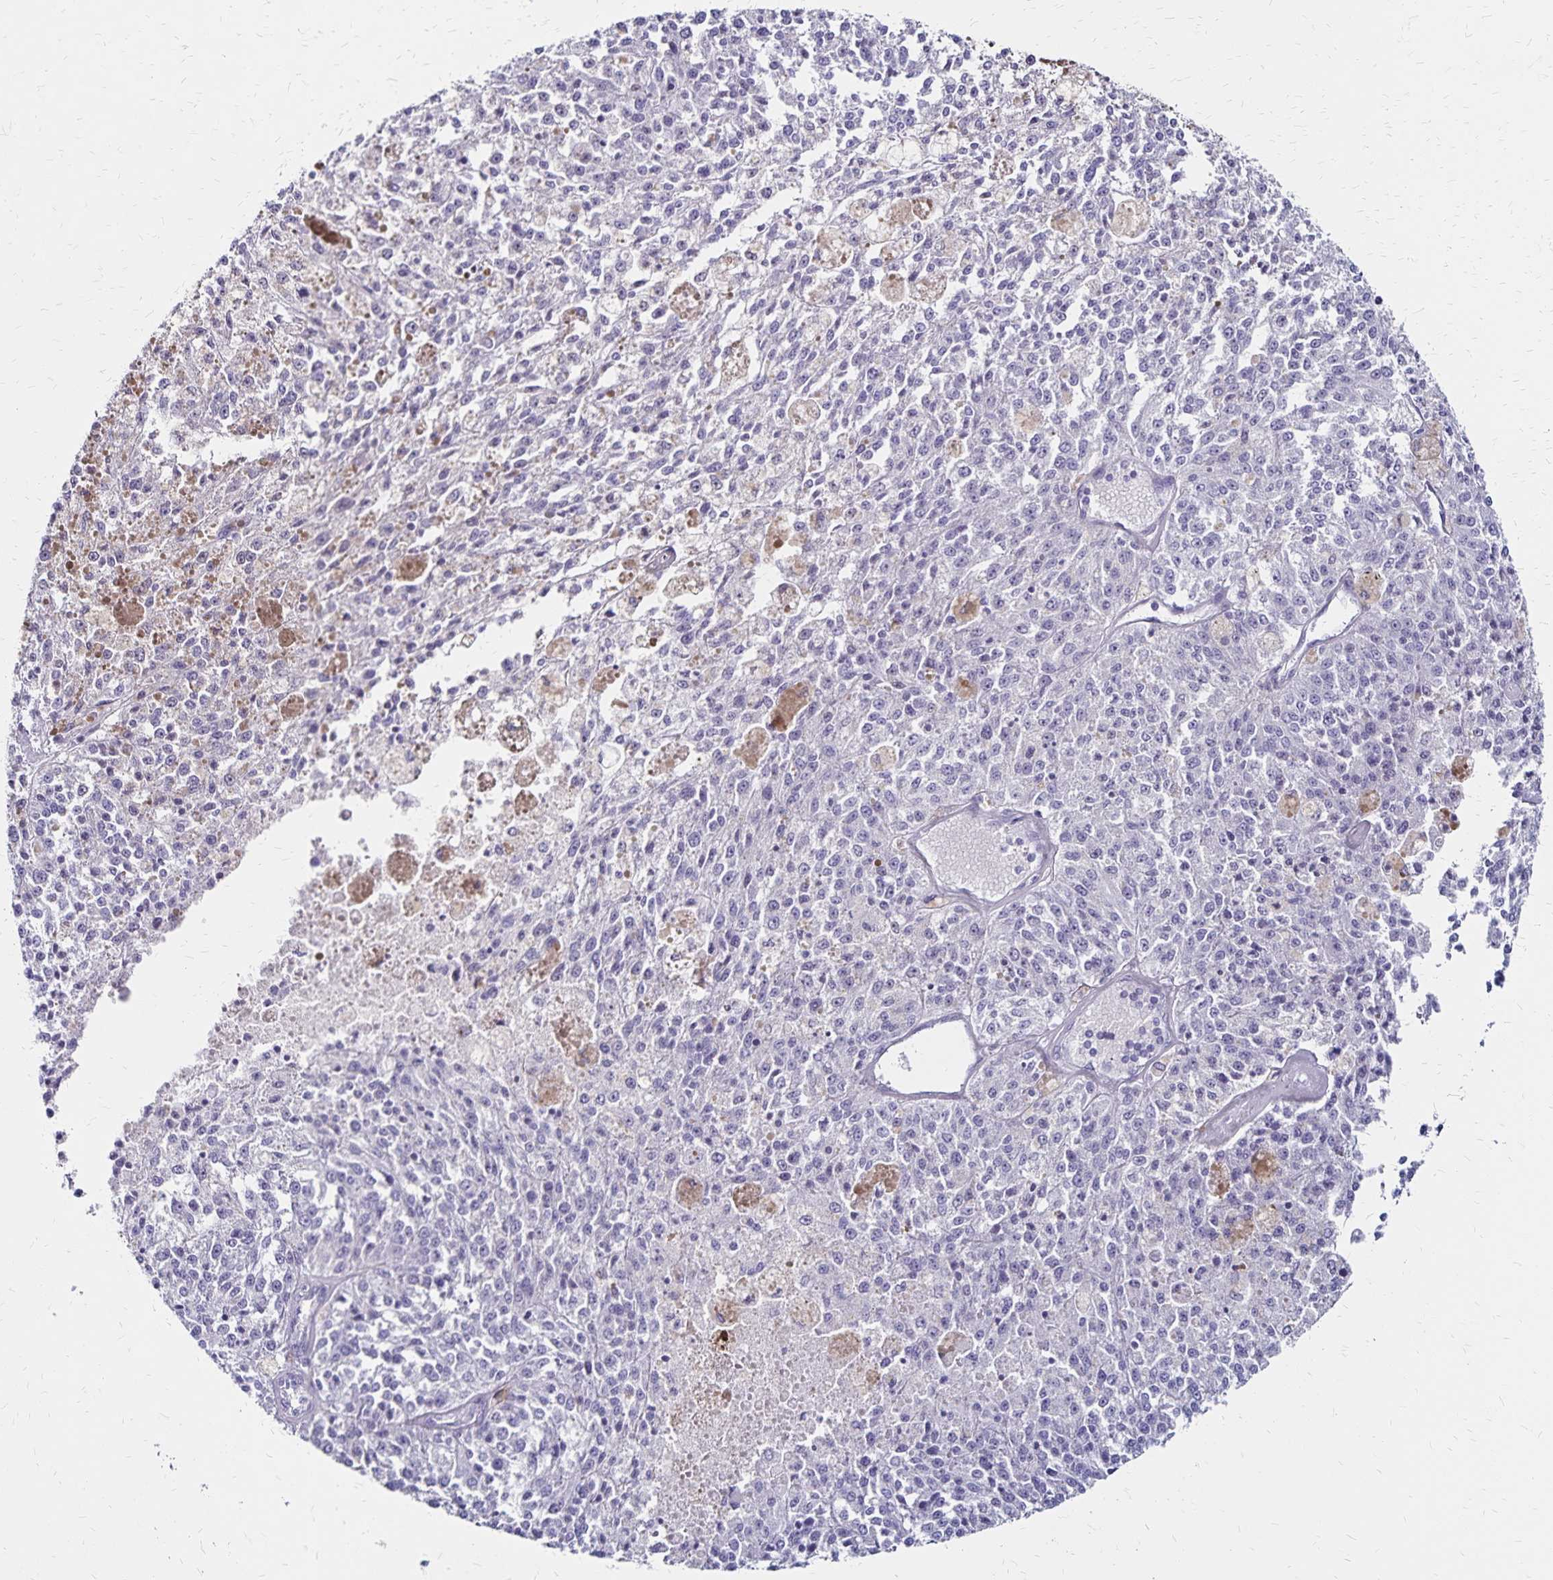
{"staining": {"intensity": "negative", "quantity": "none", "location": "none"}, "tissue": "melanoma", "cell_type": "Tumor cells", "image_type": "cancer", "snomed": [{"axis": "morphology", "description": "Malignant melanoma, Metastatic site"}, {"axis": "topography", "description": "Lymph node"}], "caption": "An IHC image of malignant melanoma (metastatic site) is shown. There is no staining in tumor cells of malignant melanoma (metastatic site). The staining is performed using DAB (3,3'-diaminobenzidine) brown chromogen with nuclei counter-stained in using hematoxylin.", "gene": "IKZF1", "patient": {"sex": "female", "age": 64}}